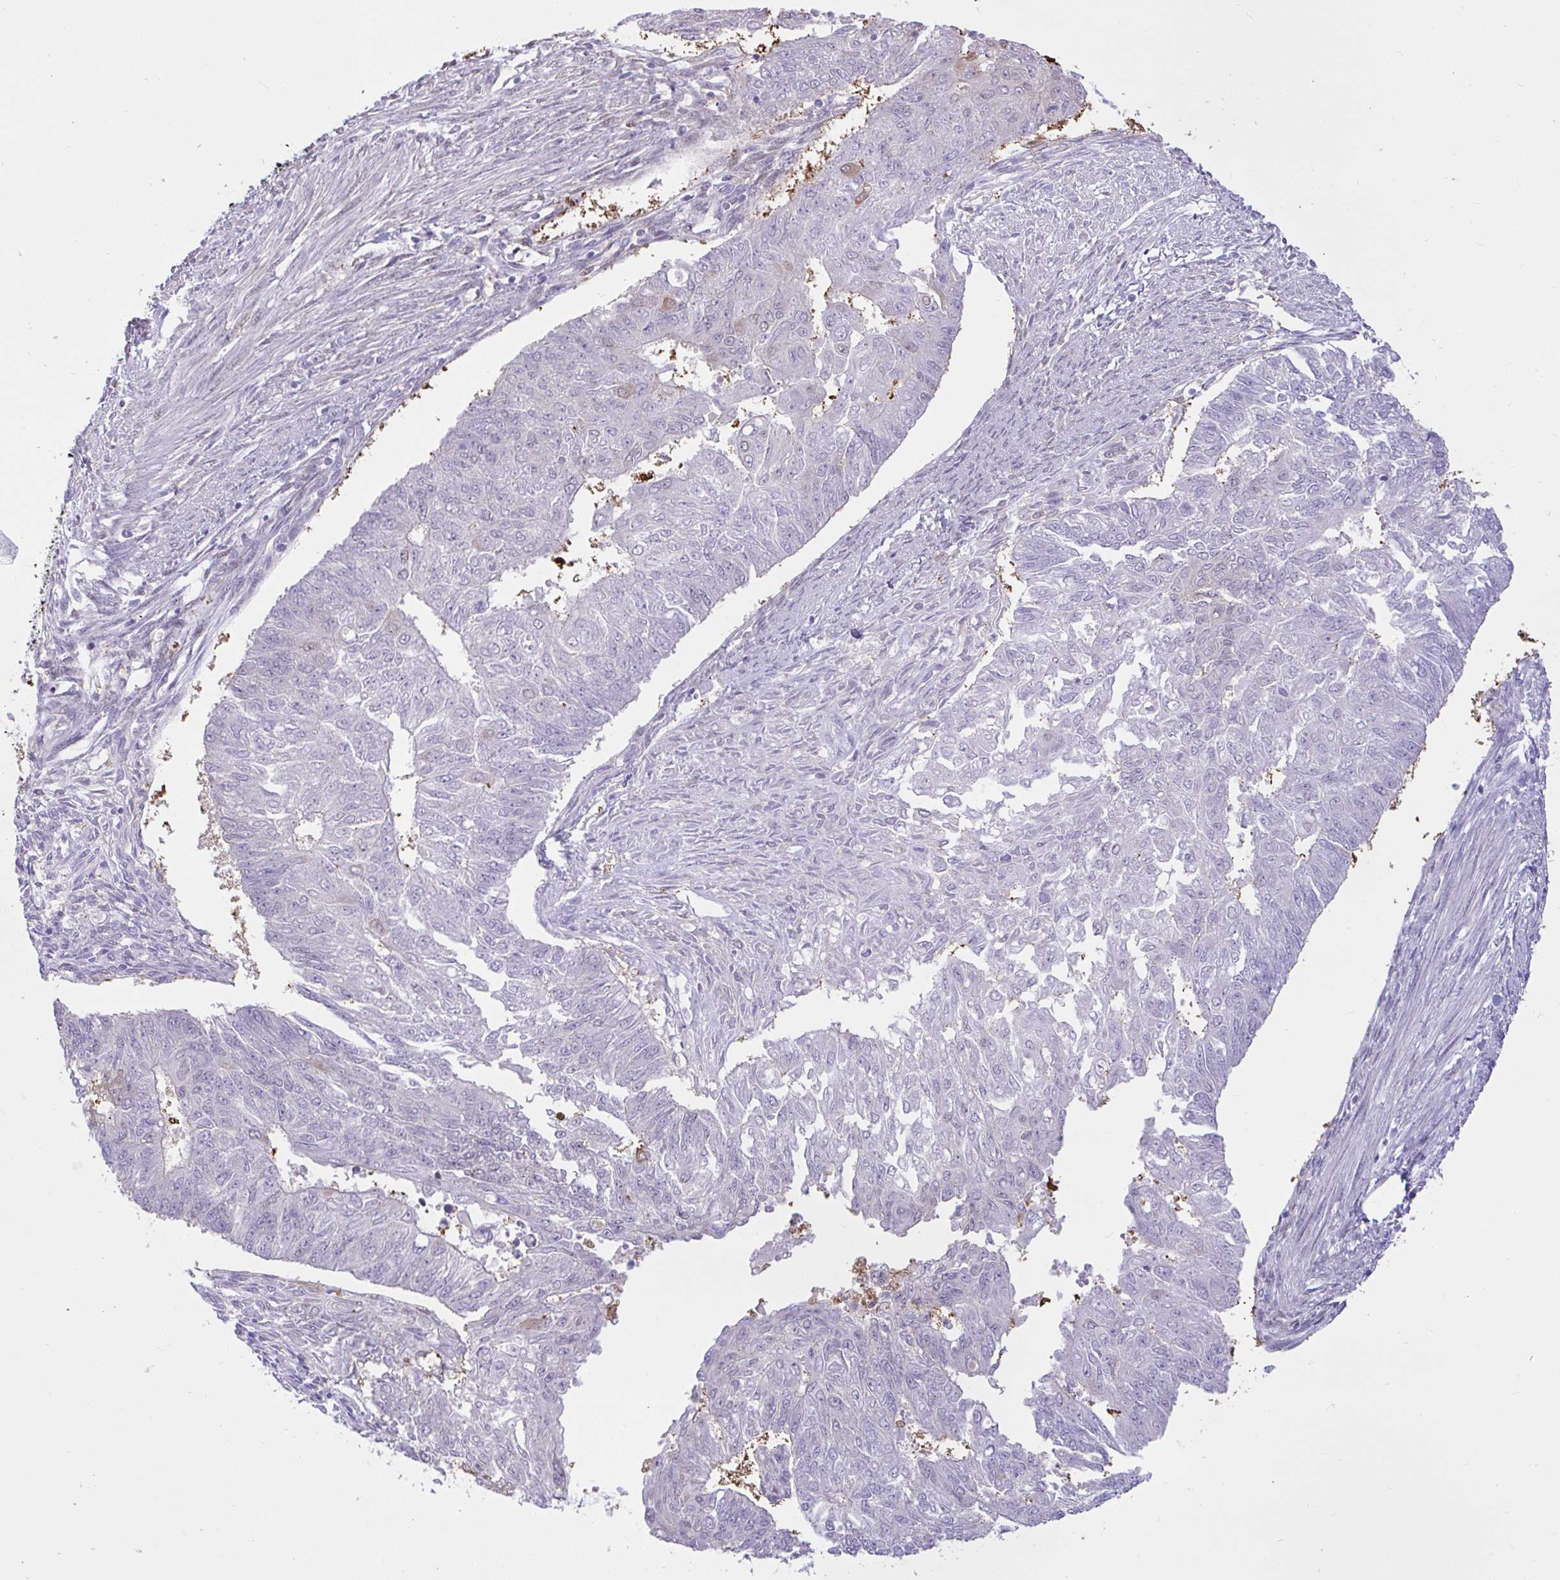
{"staining": {"intensity": "negative", "quantity": "none", "location": "none"}, "tissue": "endometrial cancer", "cell_type": "Tumor cells", "image_type": "cancer", "snomed": [{"axis": "morphology", "description": "Adenocarcinoma, NOS"}, {"axis": "topography", "description": "Endometrium"}], "caption": "Immunohistochemistry (IHC) histopathology image of endometrial adenocarcinoma stained for a protein (brown), which reveals no positivity in tumor cells.", "gene": "ZNF485", "patient": {"sex": "female", "age": 32}}